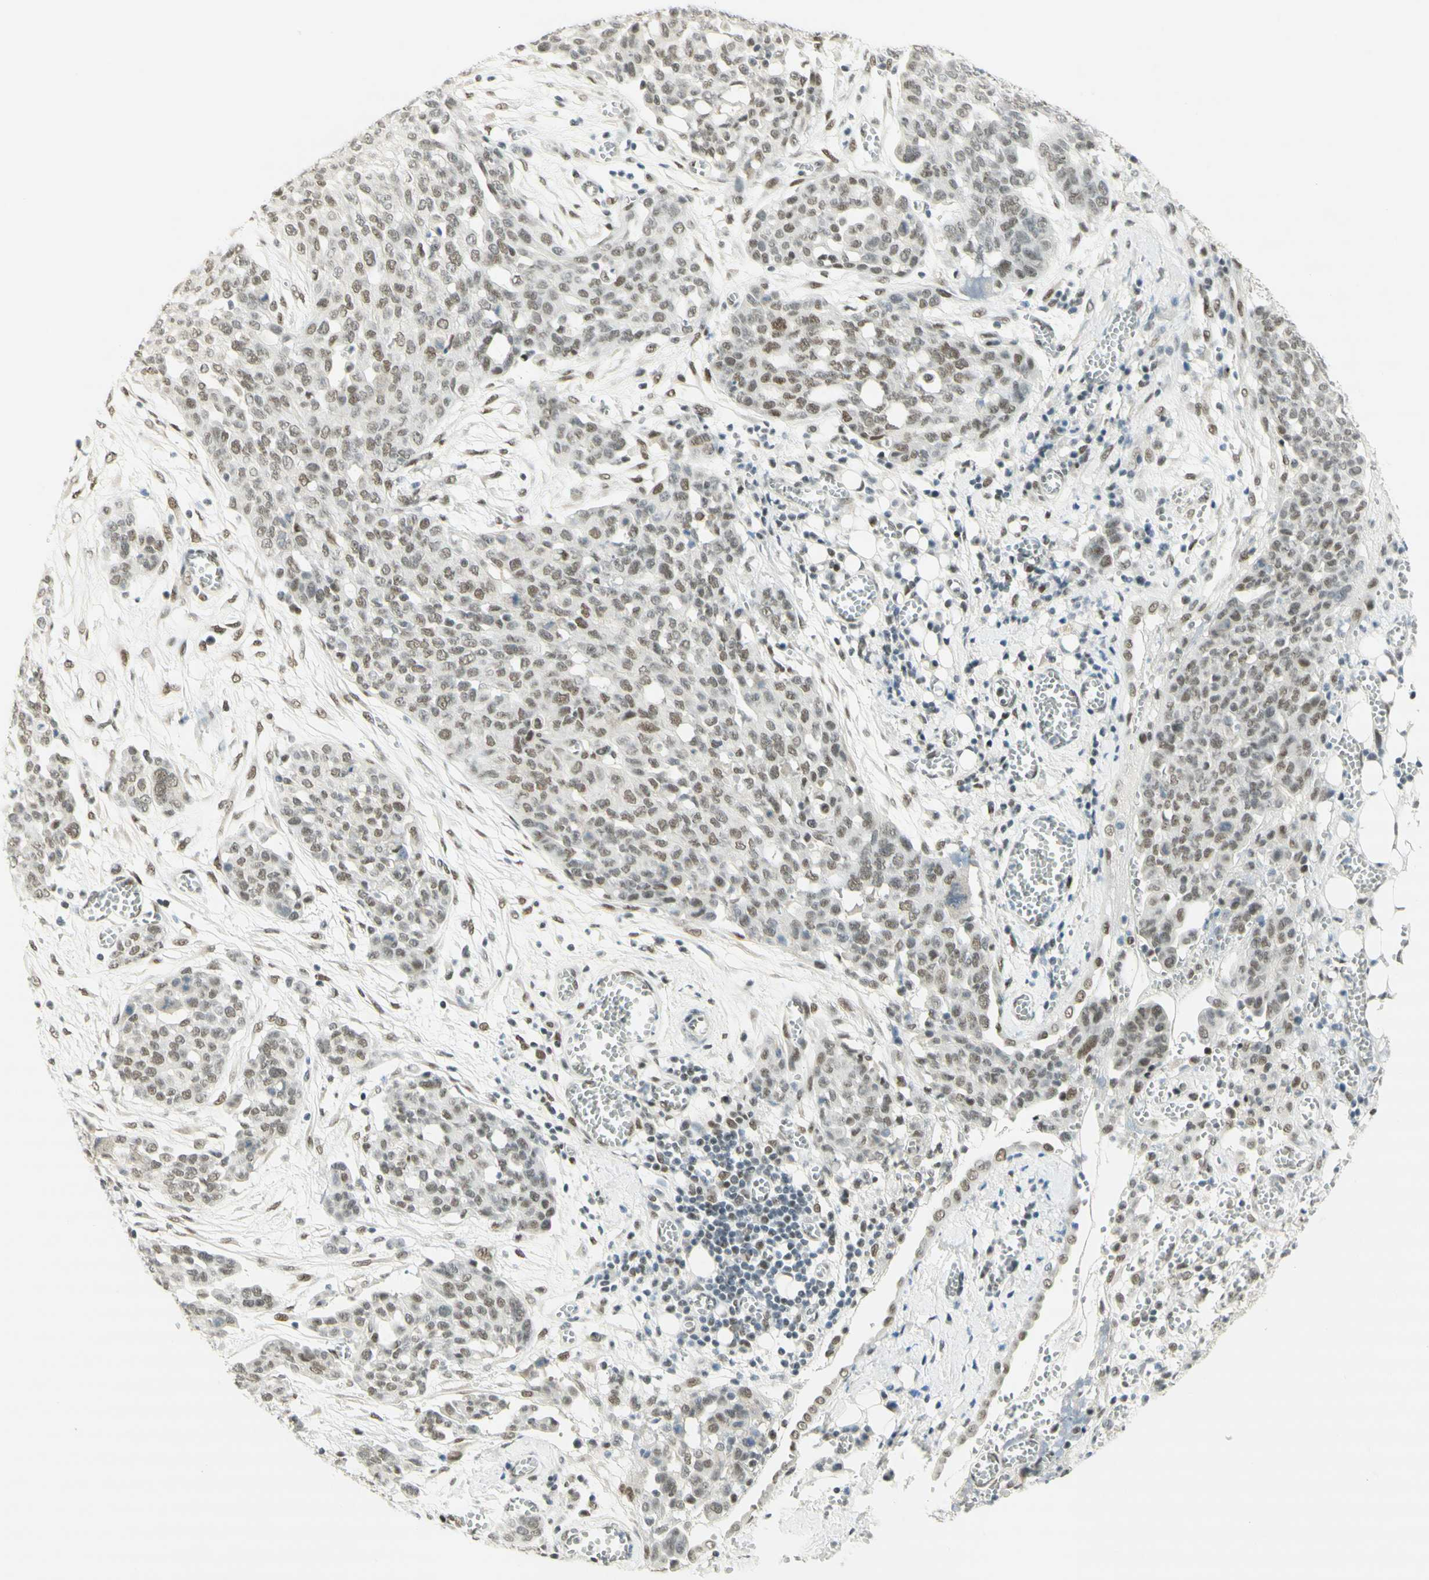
{"staining": {"intensity": "weak", "quantity": "25%-75%", "location": "nuclear"}, "tissue": "ovarian cancer", "cell_type": "Tumor cells", "image_type": "cancer", "snomed": [{"axis": "morphology", "description": "Cystadenocarcinoma, serous, NOS"}, {"axis": "topography", "description": "Soft tissue"}, {"axis": "topography", "description": "Ovary"}], "caption": "Protein expression analysis of ovarian cancer (serous cystadenocarcinoma) exhibits weak nuclear positivity in approximately 25%-75% of tumor cells.", "gene": "PMS2", "patient": {"sex": "female", "age": 57}}